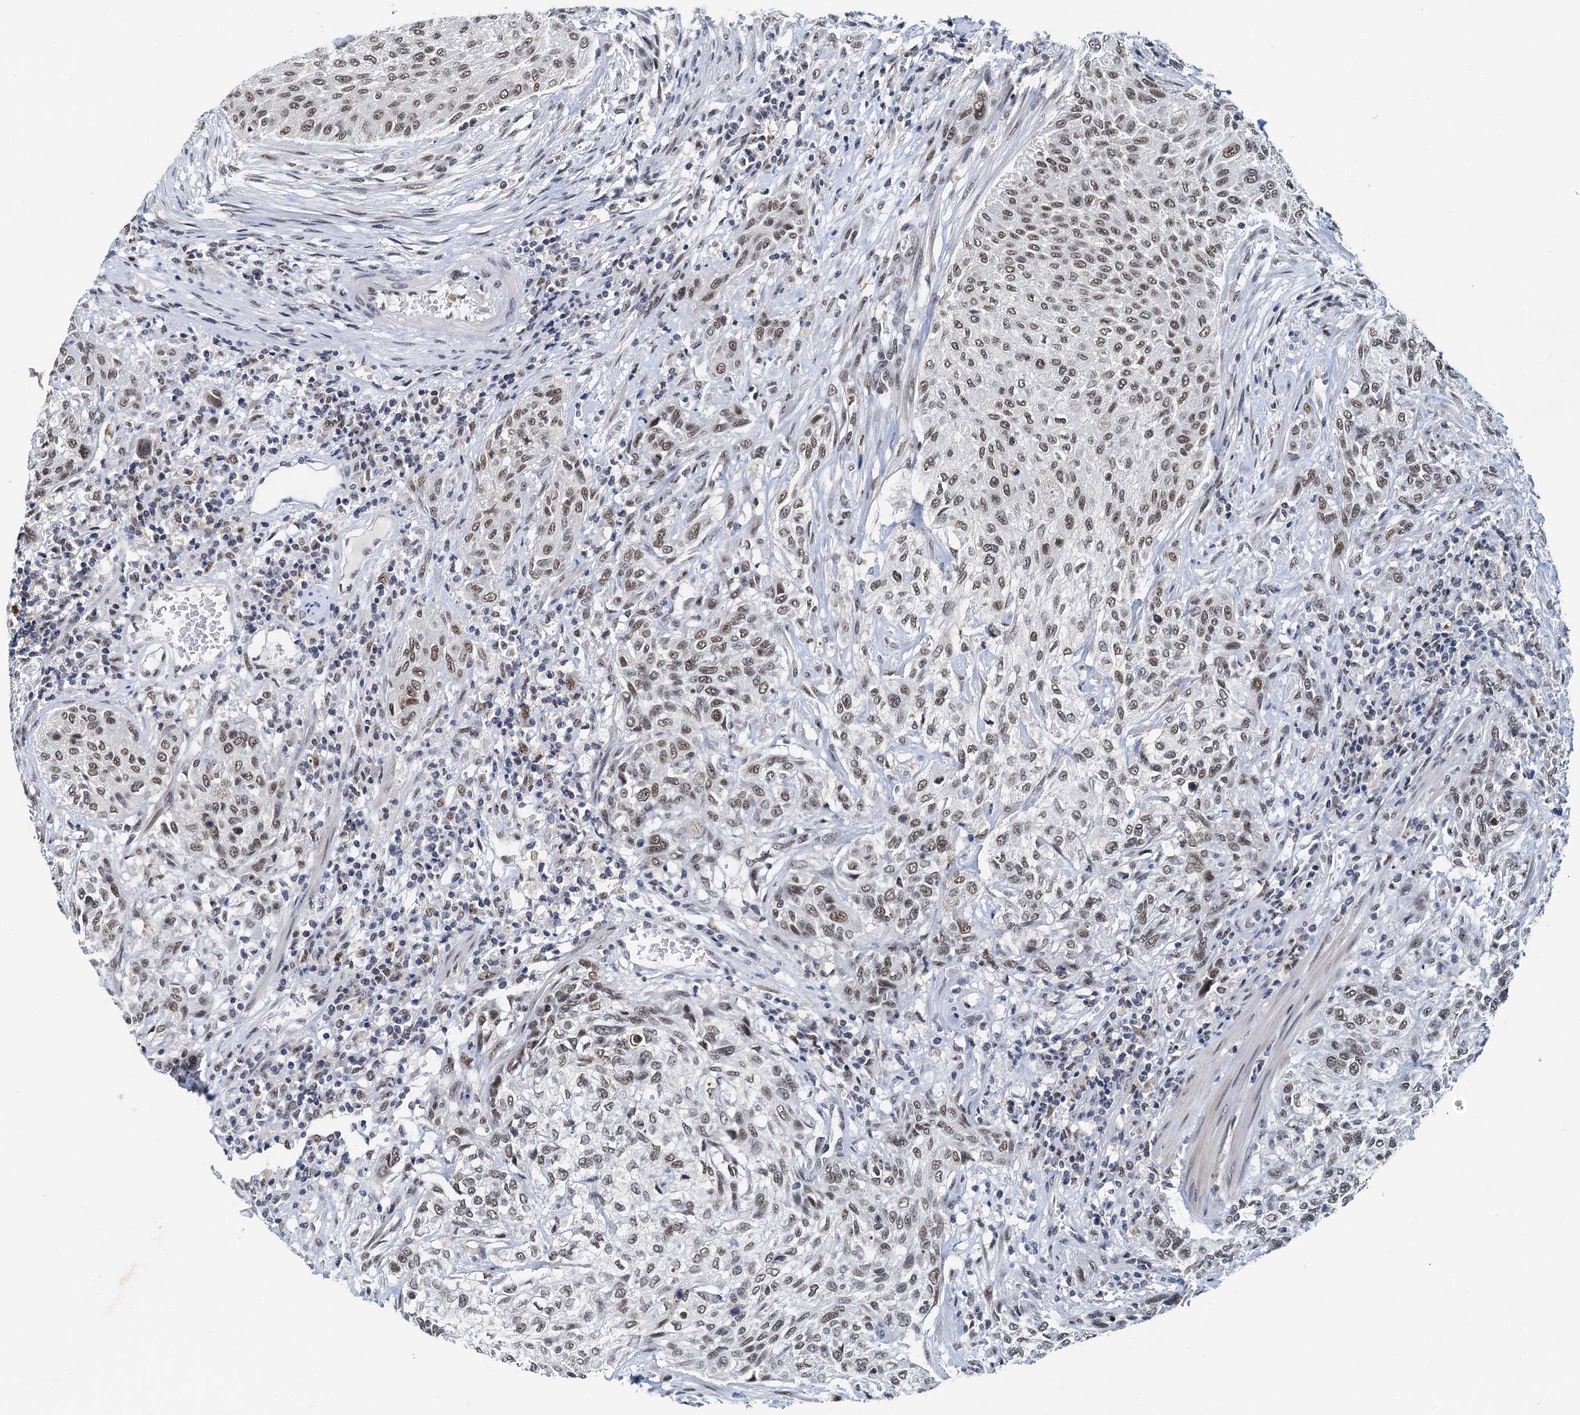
{"staining": {"intensity": "moderate", "quantity": ">75%", "location": "nuclear"}, "tissue": "urothelial cancer", "cell_type": "Tumor cells", "image_type": "cancer", "snomed": [{"axis": "morphology", "description": "Normal tissue, NOS"}, {"axis": "morphology", "description": "Urothelial carcinoma, NOS"}, {"axis": "topography", "description": "Urinary bladder"}, {"axis": "topography", "description": "Peripheral nerve tissue"}], "caption": "A brown stain shows moderate nuclear expression of a protein in human urothelial cancer tumor cells.", "gene": "SNRPD1", "patient": {"sex": "male", "age": 35}}